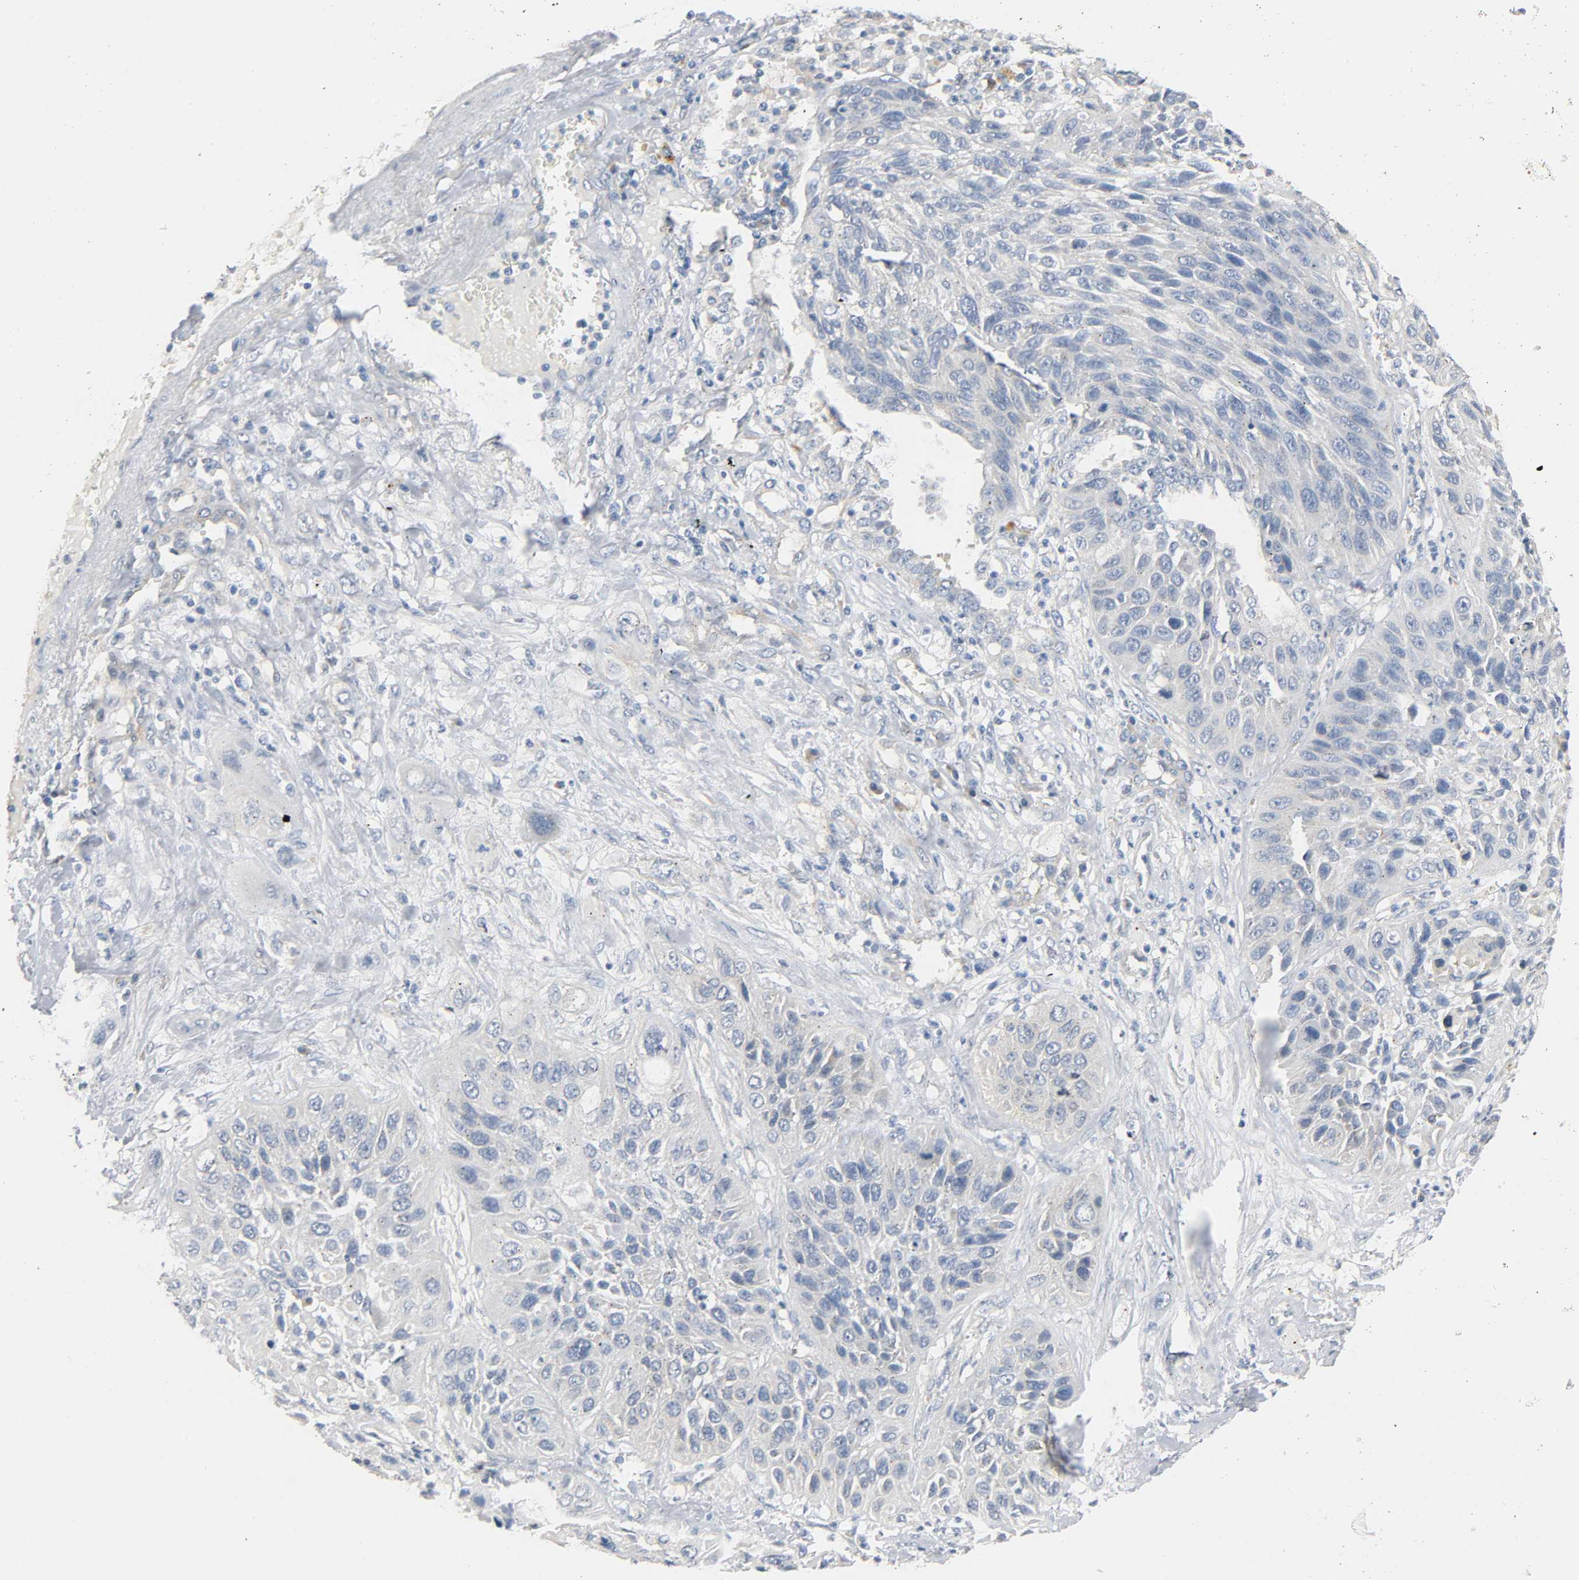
{"staining": {"intensity": "weak", "quantity": "<25%", "location": "cytoplasmic/membranous"}, "tissue": "lung cancer", "cell_type": "Tumor cells", "image_type": "cancer", "snomed": [{"axis": "morphology", "description": "Squamous cell carcinoma, NOS"}, {"axis": "topography", "description": "Lung"}], "caption": "Human lung cancer (squamous cell carcinoma) stained for a protein using immunohistochemistry (IHC) displays no staining in tumor cells.", "gene": "ARPC1A", "patient": {"sex": "female", "age": 76}}